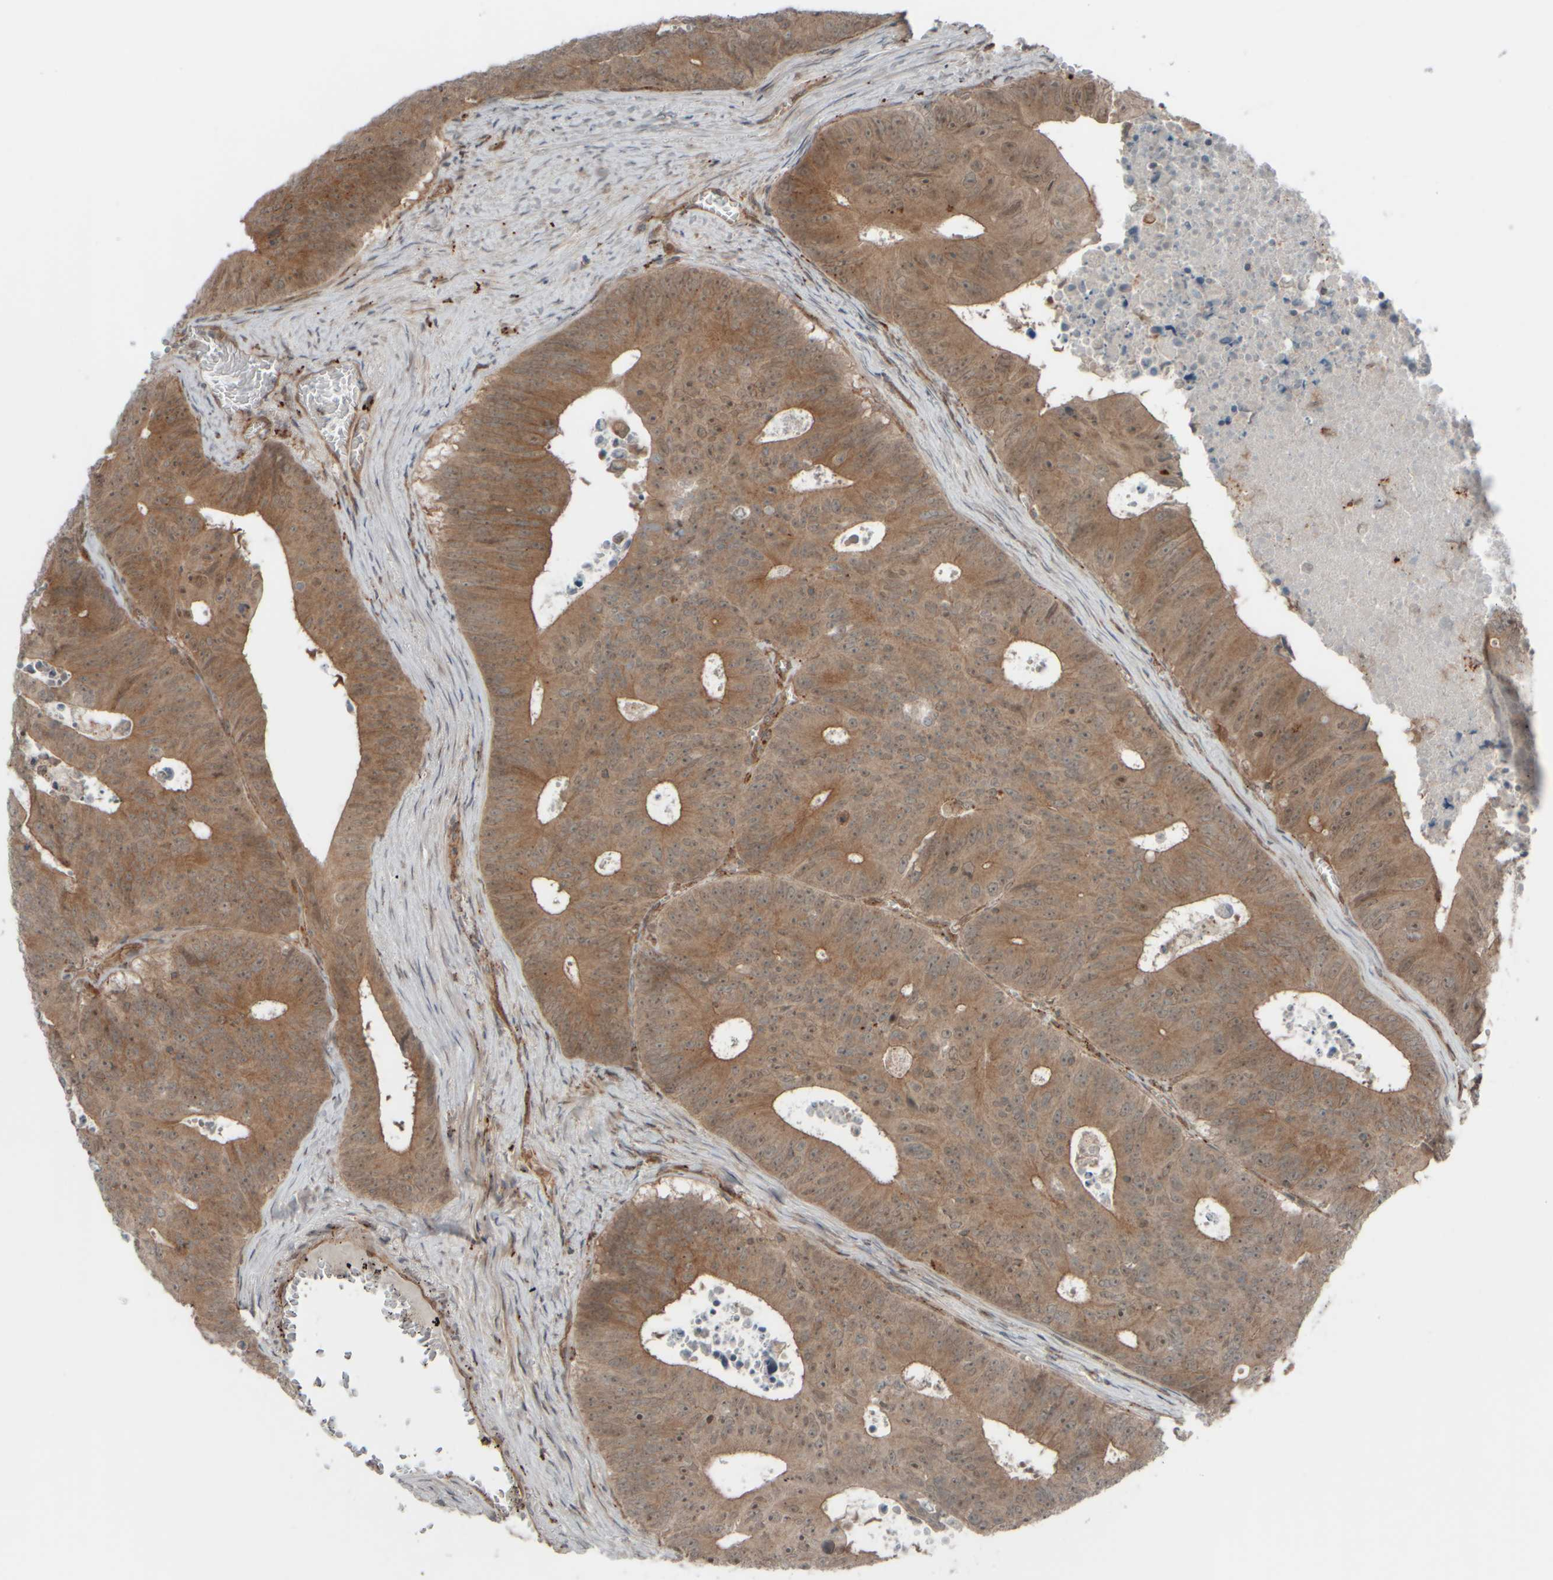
{"staining": {"intensity": "moderate", "quantity": ">75%", "location": "cytoplasmic/membranous"}, "tissue": "colorectal cancer", "cell_type": "Tumor cells", "image_type": "cancer", "snomed": [{"axis": "morphology", "description": "Adenocarcinoma, NOS"}, {"axis": "topography", "description": "Colon"}], "caption": "DAB immunohistochemical staining of colorectal adenocarcinoma displays moderate cytoplasmic/membranous protein expression in about >75% of tumor cells. Nuclei are stained in blue.", "gene": "GIGYF1", "patient": {"sex": "male", "age": 87}}